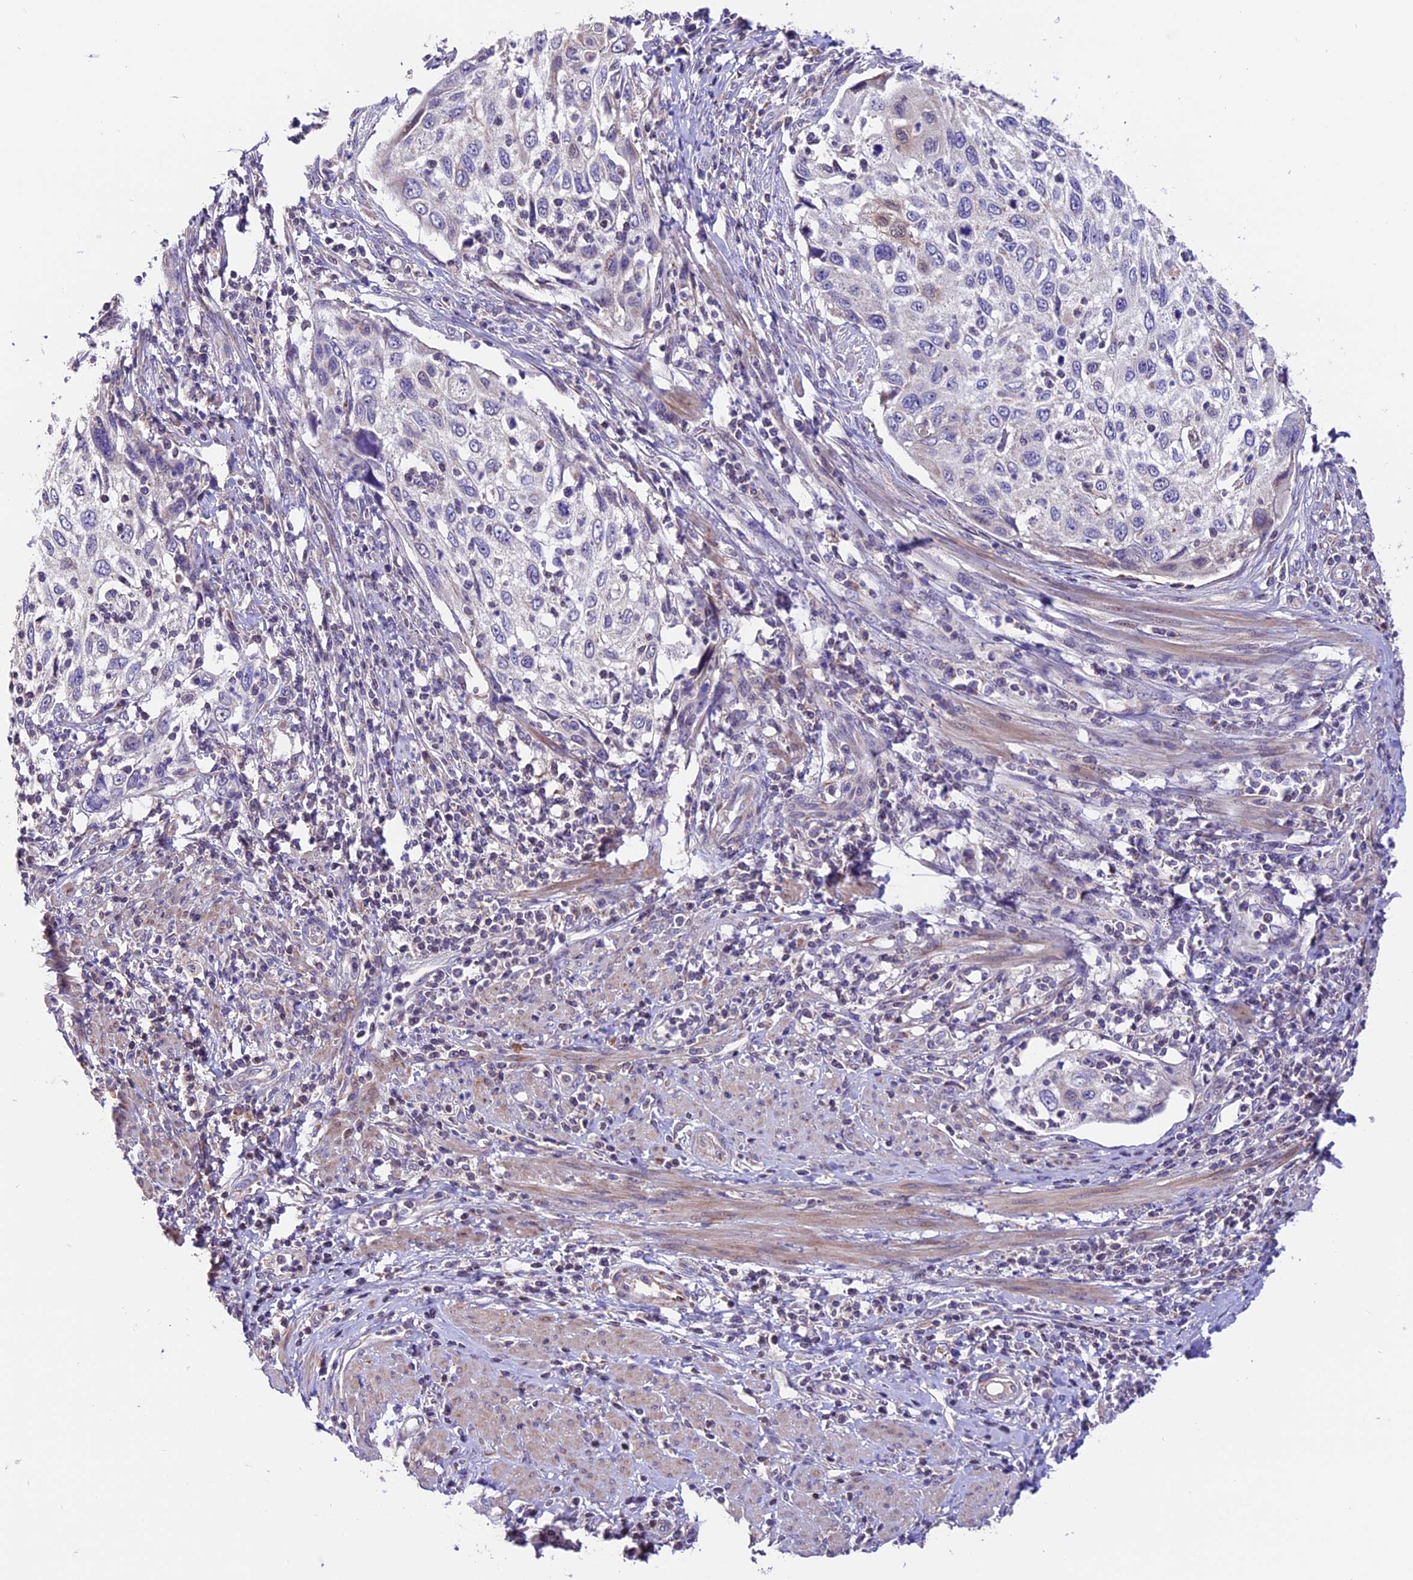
{"staining": {"intensity": "negative", "quantity": "none", "location": "none"}, "tissue": "cervical cancer", "cell_type": "Tumor cells", "image_type": "cancer", "snomed": [{"axis": "morphology", "description": "Squamous cell carcinoma, NOS"}, {"axis": "topography", "description": "Cervix"}], "caption": "The photomicrograph demonstrates no significant positivity in tumor cells of cervical cancer (squamous cell carcinoma).", "gene": "DDX28", "patient": {"sex": "female", "age": 70}}